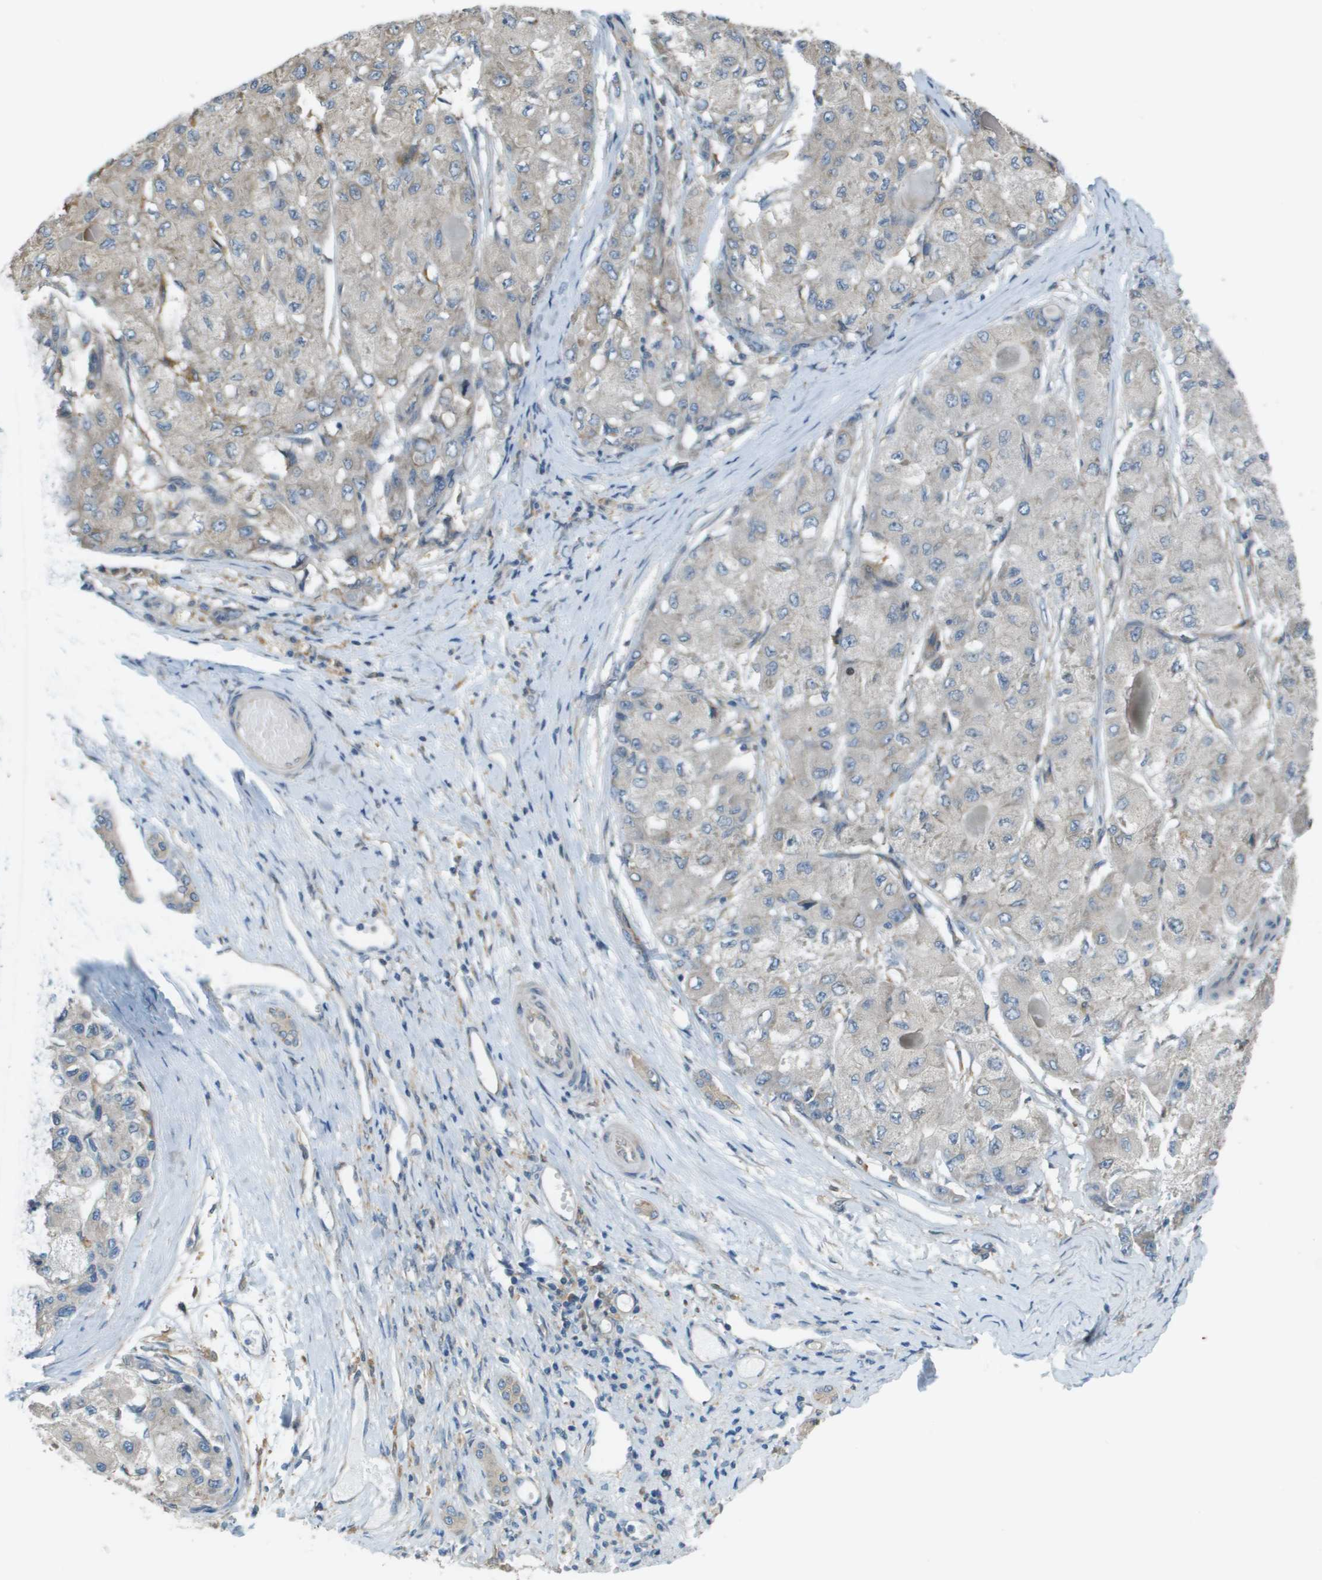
{"staining": {"intensity": "negative", "quantity": "none", "location": "none"}, "tissue": "liver cancer", "cell_type": "Tumor cells", "image_type": "cancer", "snomed": [{"axis": "morphology", "description": "Carcinoma, Hepatocellular, NOS"}, {"axis": "topography", "description": "Liver"}], "caption": "Micrograph shows no protein positivity in tumor cells of liver cancer tissue. (DAB IHC with hematoxylin counter stain).", "gene": "CORO1B", "patient": {"sex": "male", "age": 80}}